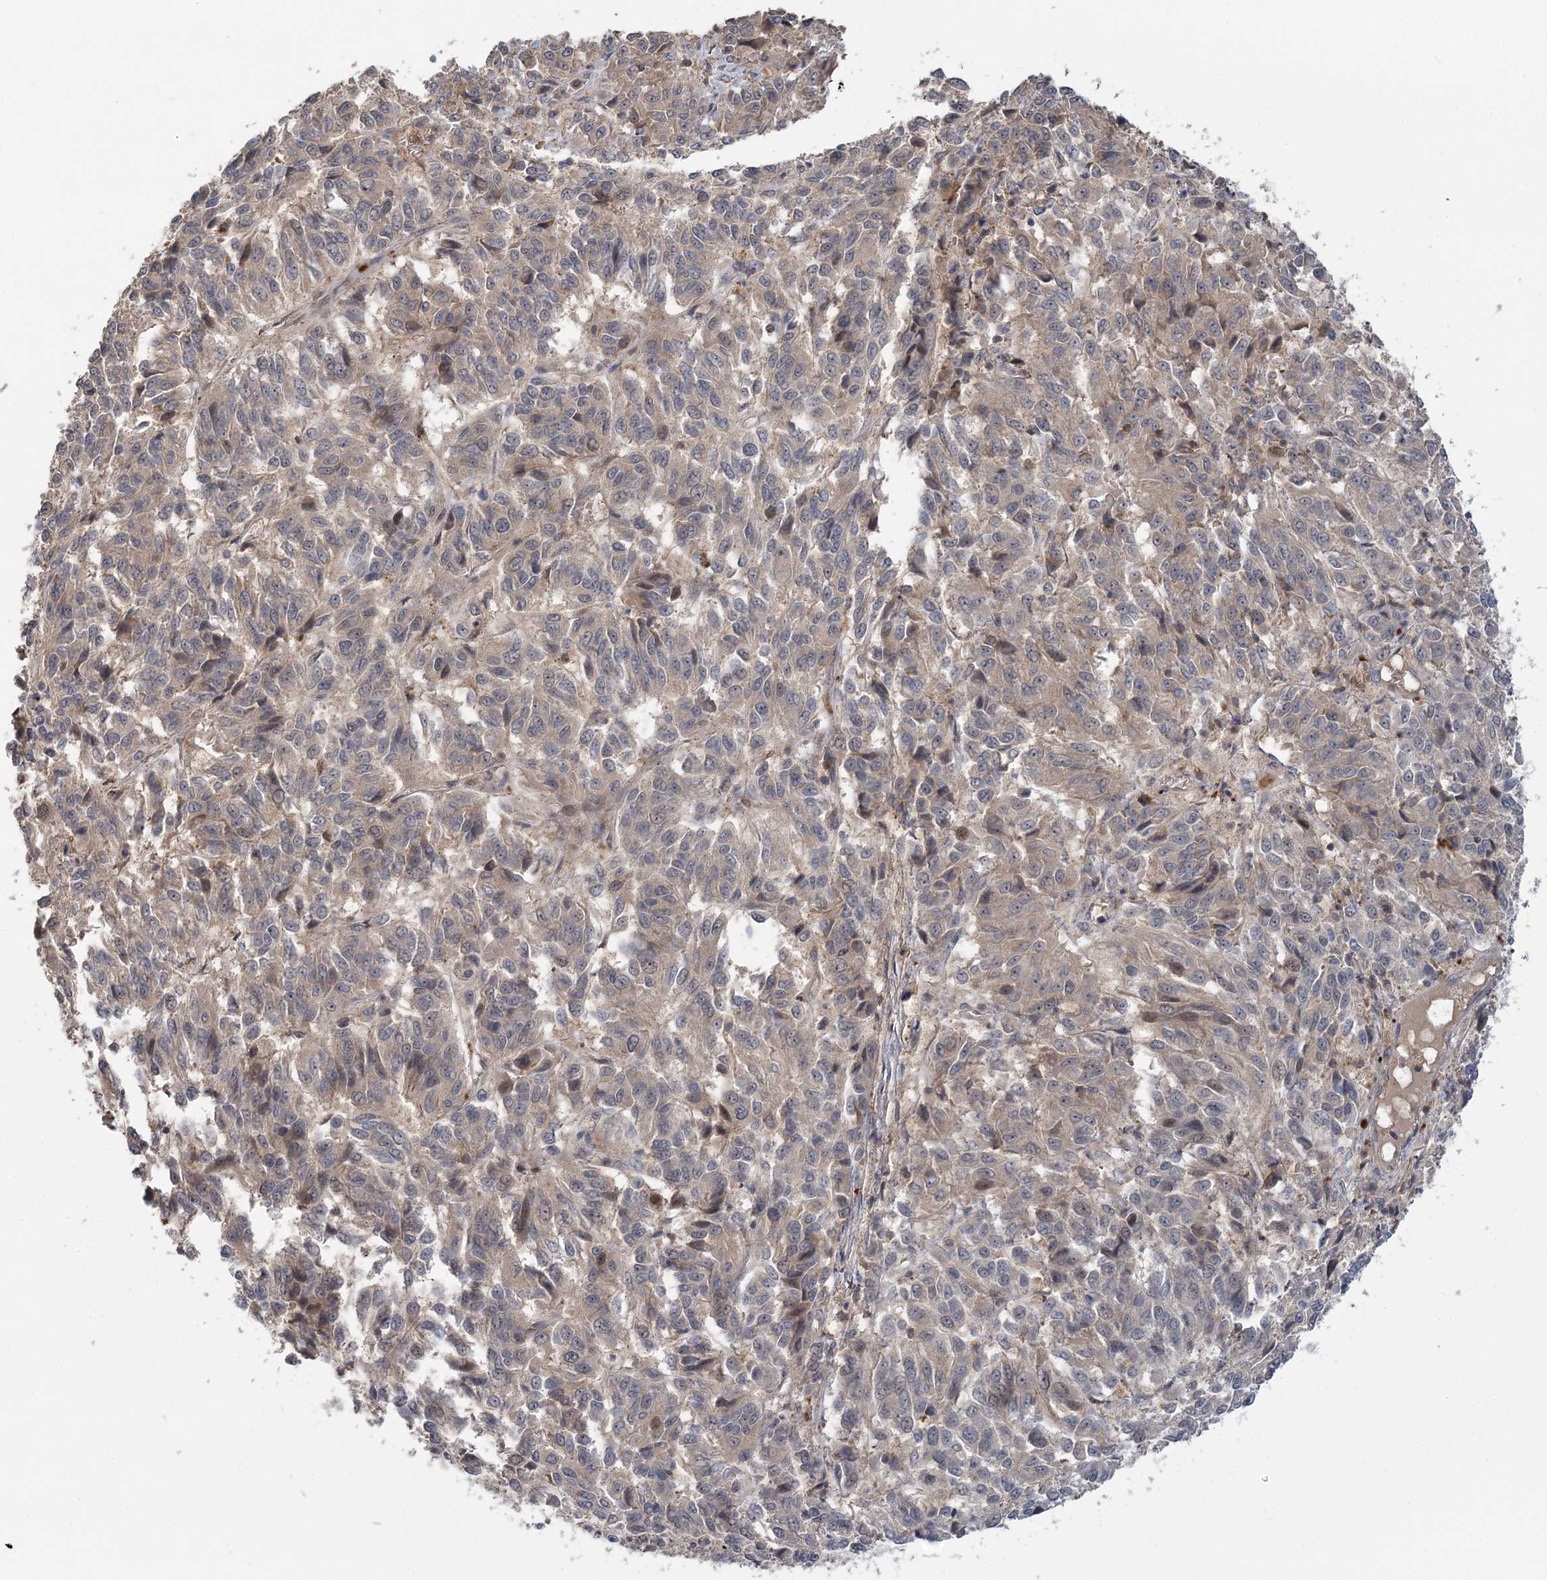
{"staining": {"intensity": "weak", "quantity": "<25%", "location": "cytoplasmic/membranous"}, "tissue": "melanoma", "cell_type": "Tumor cells", "image_type": "cancer", "snomed": [{"axis": "morphology", "description": "Malignant melanoma, Metastatic site"}, {"axis": "topography", "description": "Lung"}], "caption": "Immunohistochemical staining of melanoma reveals no significant positivity in tumor cells. (Brightfield microscopy of DAB (3,3'-diaminobenzidine) immunohistochemistry (IHC) at high magnification).", "gene": "RNF25", "patient": {"sex": "male", "age": 64}}